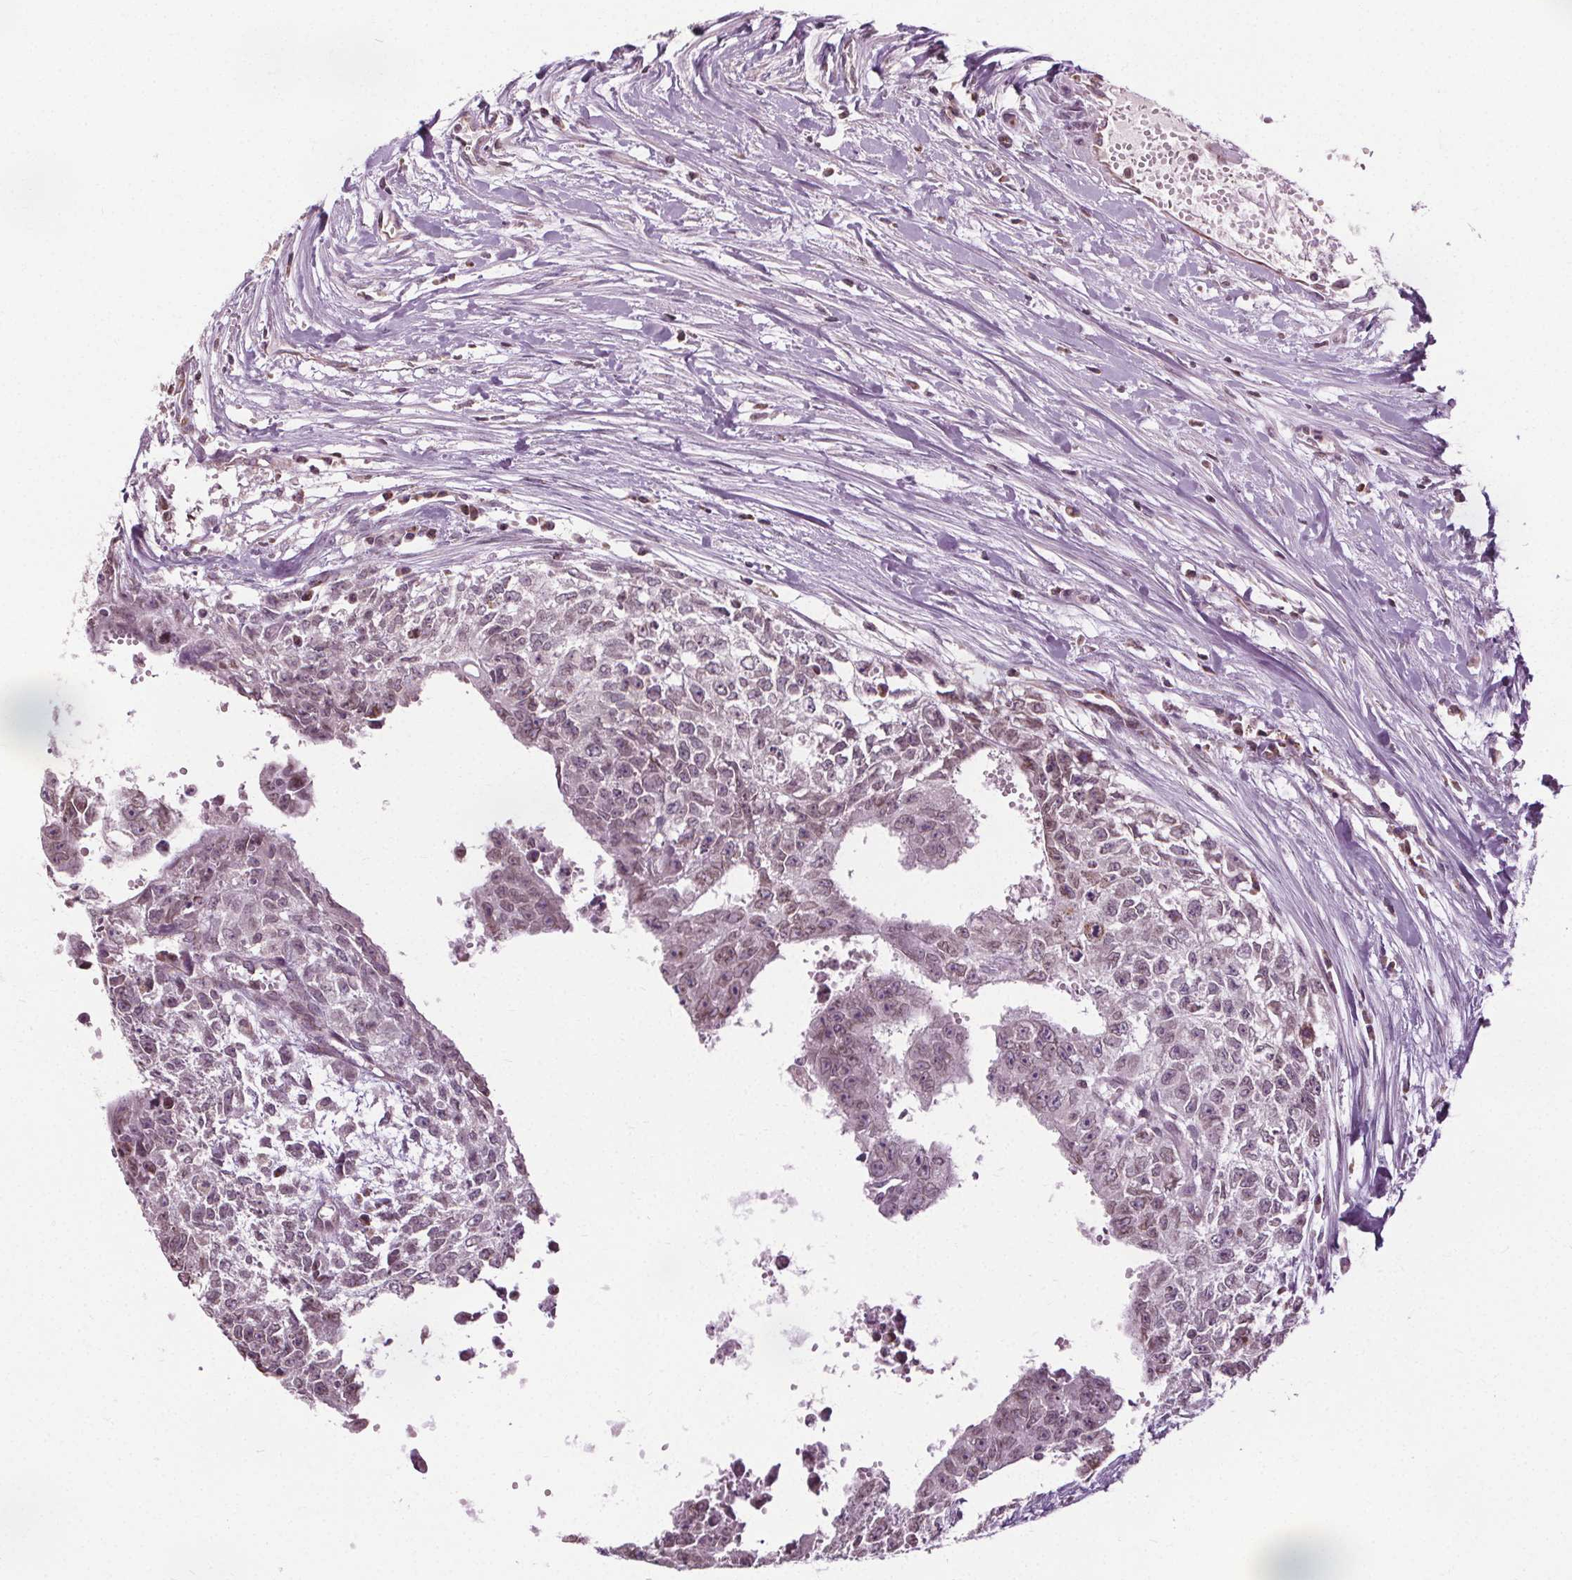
{"staining": {"intensity": "weak", "quantity": "25%-75%", "location": "nuclear"}, "tissue": "testis cancer", "cell_type": "Tumor cells", "image_type": "cancer", "snomed": [{"axis": "morphology", "description": "Carcinoma, Embryonal, NOS"}, {"axis": "morphology", "description": "Teratoma, malignant, NOS"}, {"axis": "topography", "description": "Testis"}], "caption": "A micrograph showing weak nuclear positivity in approximately 25%-75% of tumor cells in testis cancer, as visualized by brown immunohistochemical staining.", "gene": "LFNG", "patient": {"sex": "male", "age": 24}}